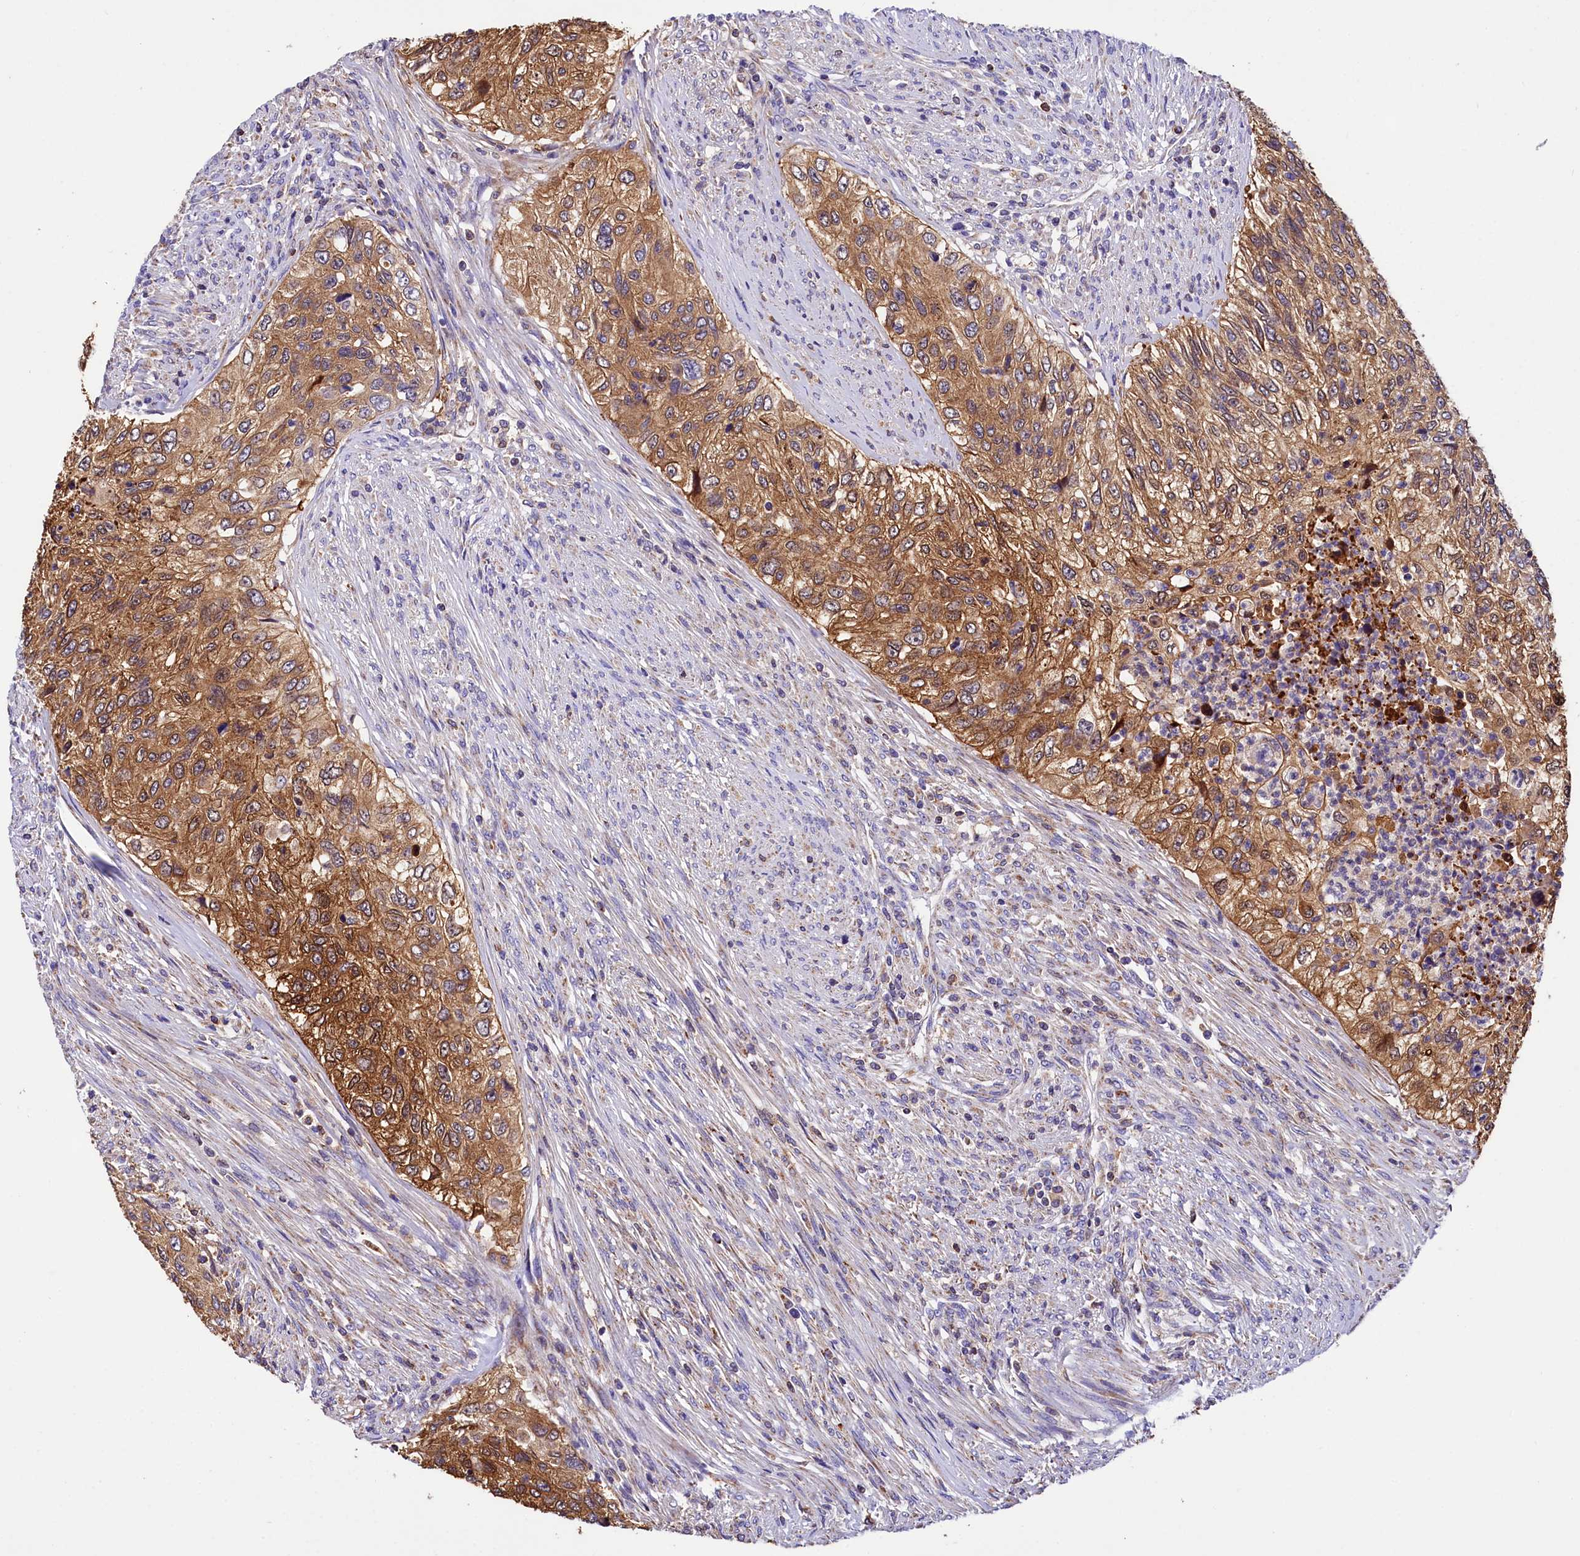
{"staining": {"intensity": "moderate", "quantity": ">75%", "location": "cytoplasmic/membranous"}, "tissue": "urothelial cancer", "cell_type": "Tumor cells", "image_type": "cancer", "snomed": [{"axis": "morphology", "description": "Urothelial carcinoma, High grade"}, {"axis": "topography", "description": "Urinary bladder"}], "caption": "Immunohistochemistry (IHC) (DAB (3,3'-diaminobenzidine)) staining of urothelial cancer demonstrates moderate cytoplasmic/membranous protein staining in about >75% of tumor cells. Using DAB (brown) and hematoxylin (blue) stains, captured at high magnification using brightfield microscopy.", "gene": "TASOR2", "patient": {"sex": "female", "age": 60}}